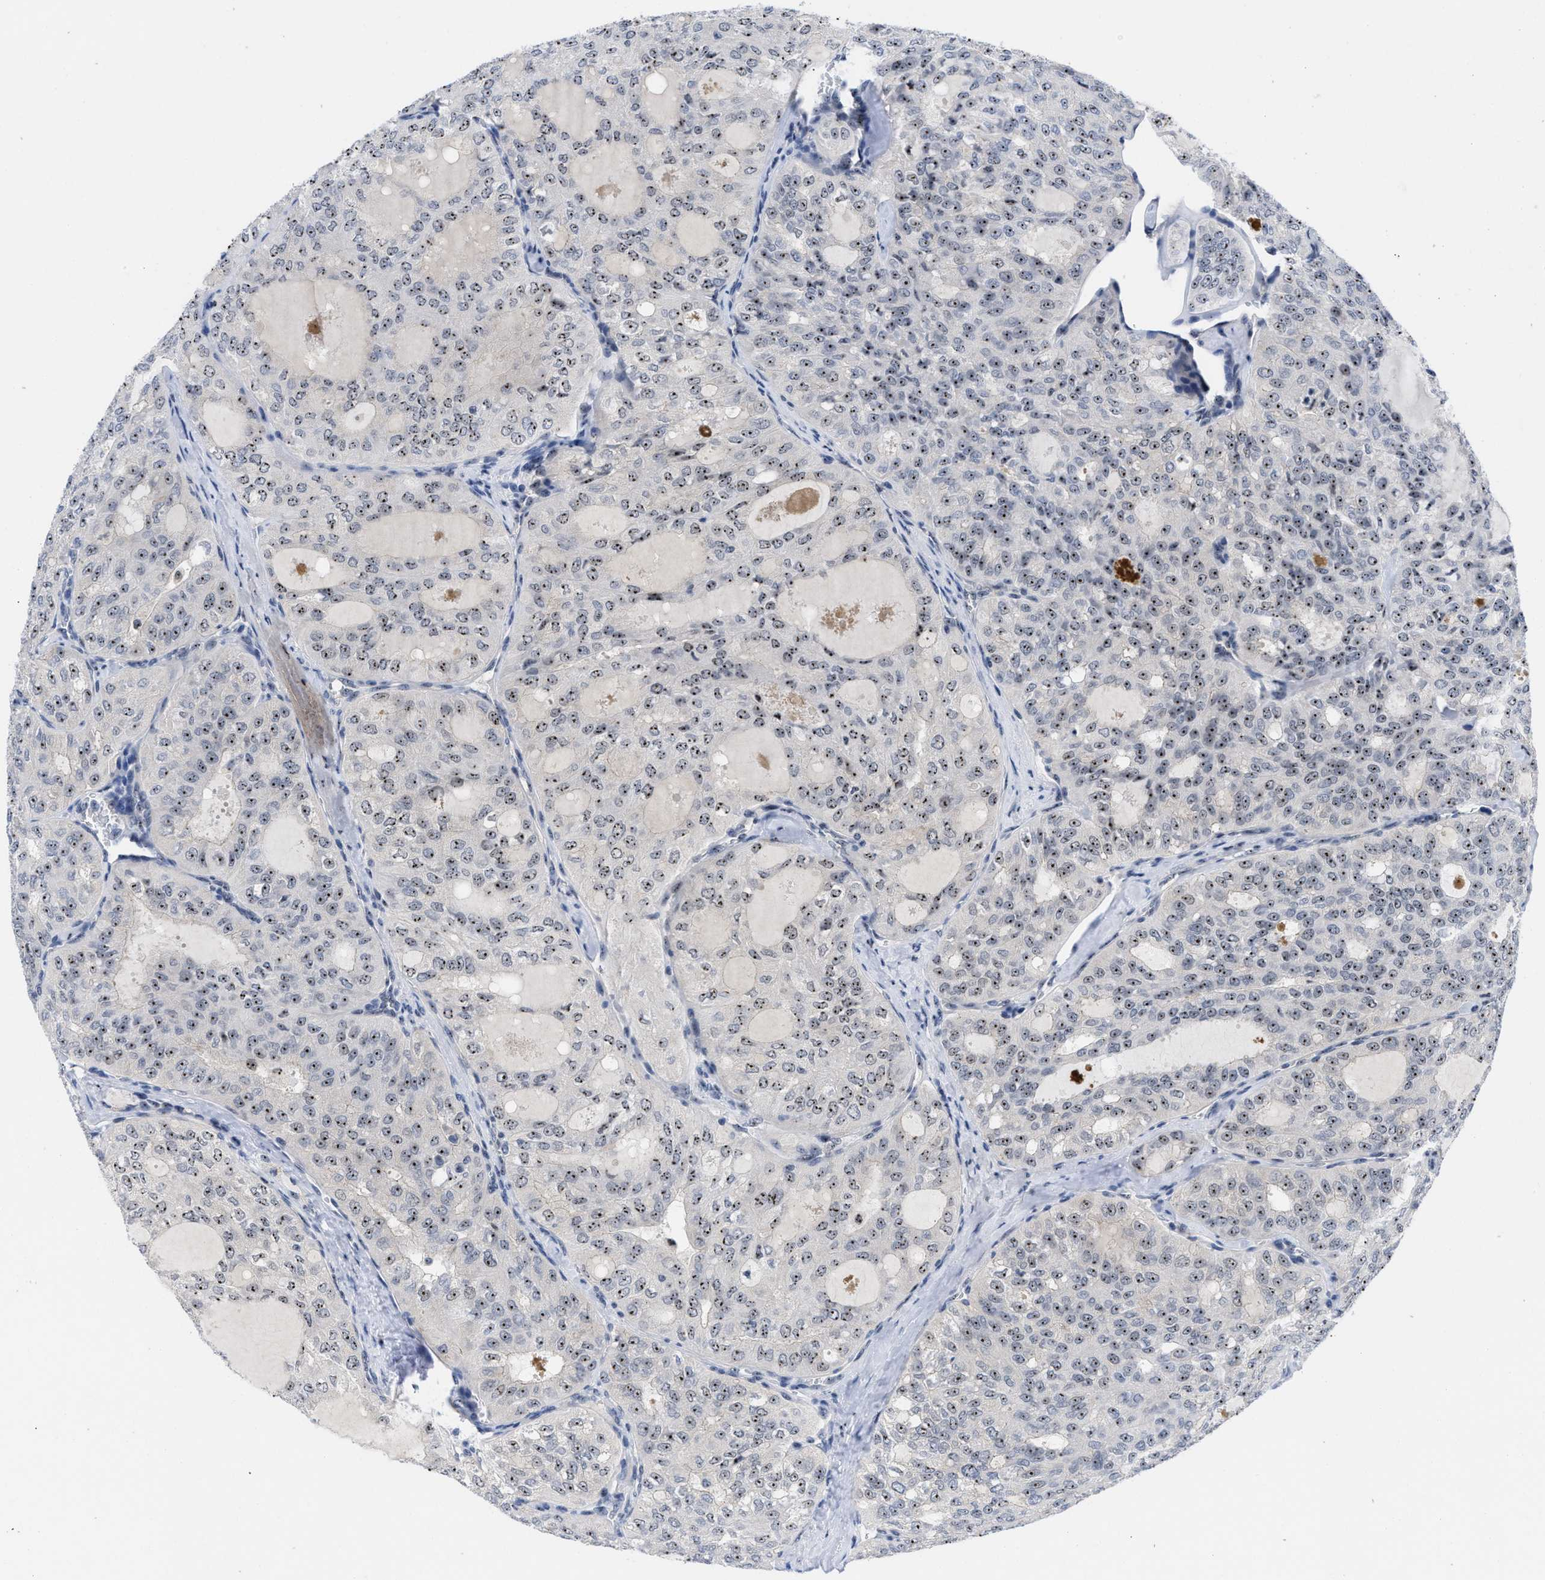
{"staining": {"intensity": "moderate", "quantity": ">75%", "location": "nuclear"}, "tissue": "thyroid cancer", "cell_type": "Tumor cells", "image_type": "cancer", "snomed": [{"axis": "morphology", "description": "Follicular adenoma carcinoma, NOS"}, {"axis": "topography", "description": "Thyroid gland"}], "caption": "Immunohistochemical staining of human thyroid follicular adenoma carcinoma demonstrates moderate nuclear protein positivity in approximately >75% of tumor cells.", "gene": "NOP58", "patient": {"sex": "male", "age": 75}}